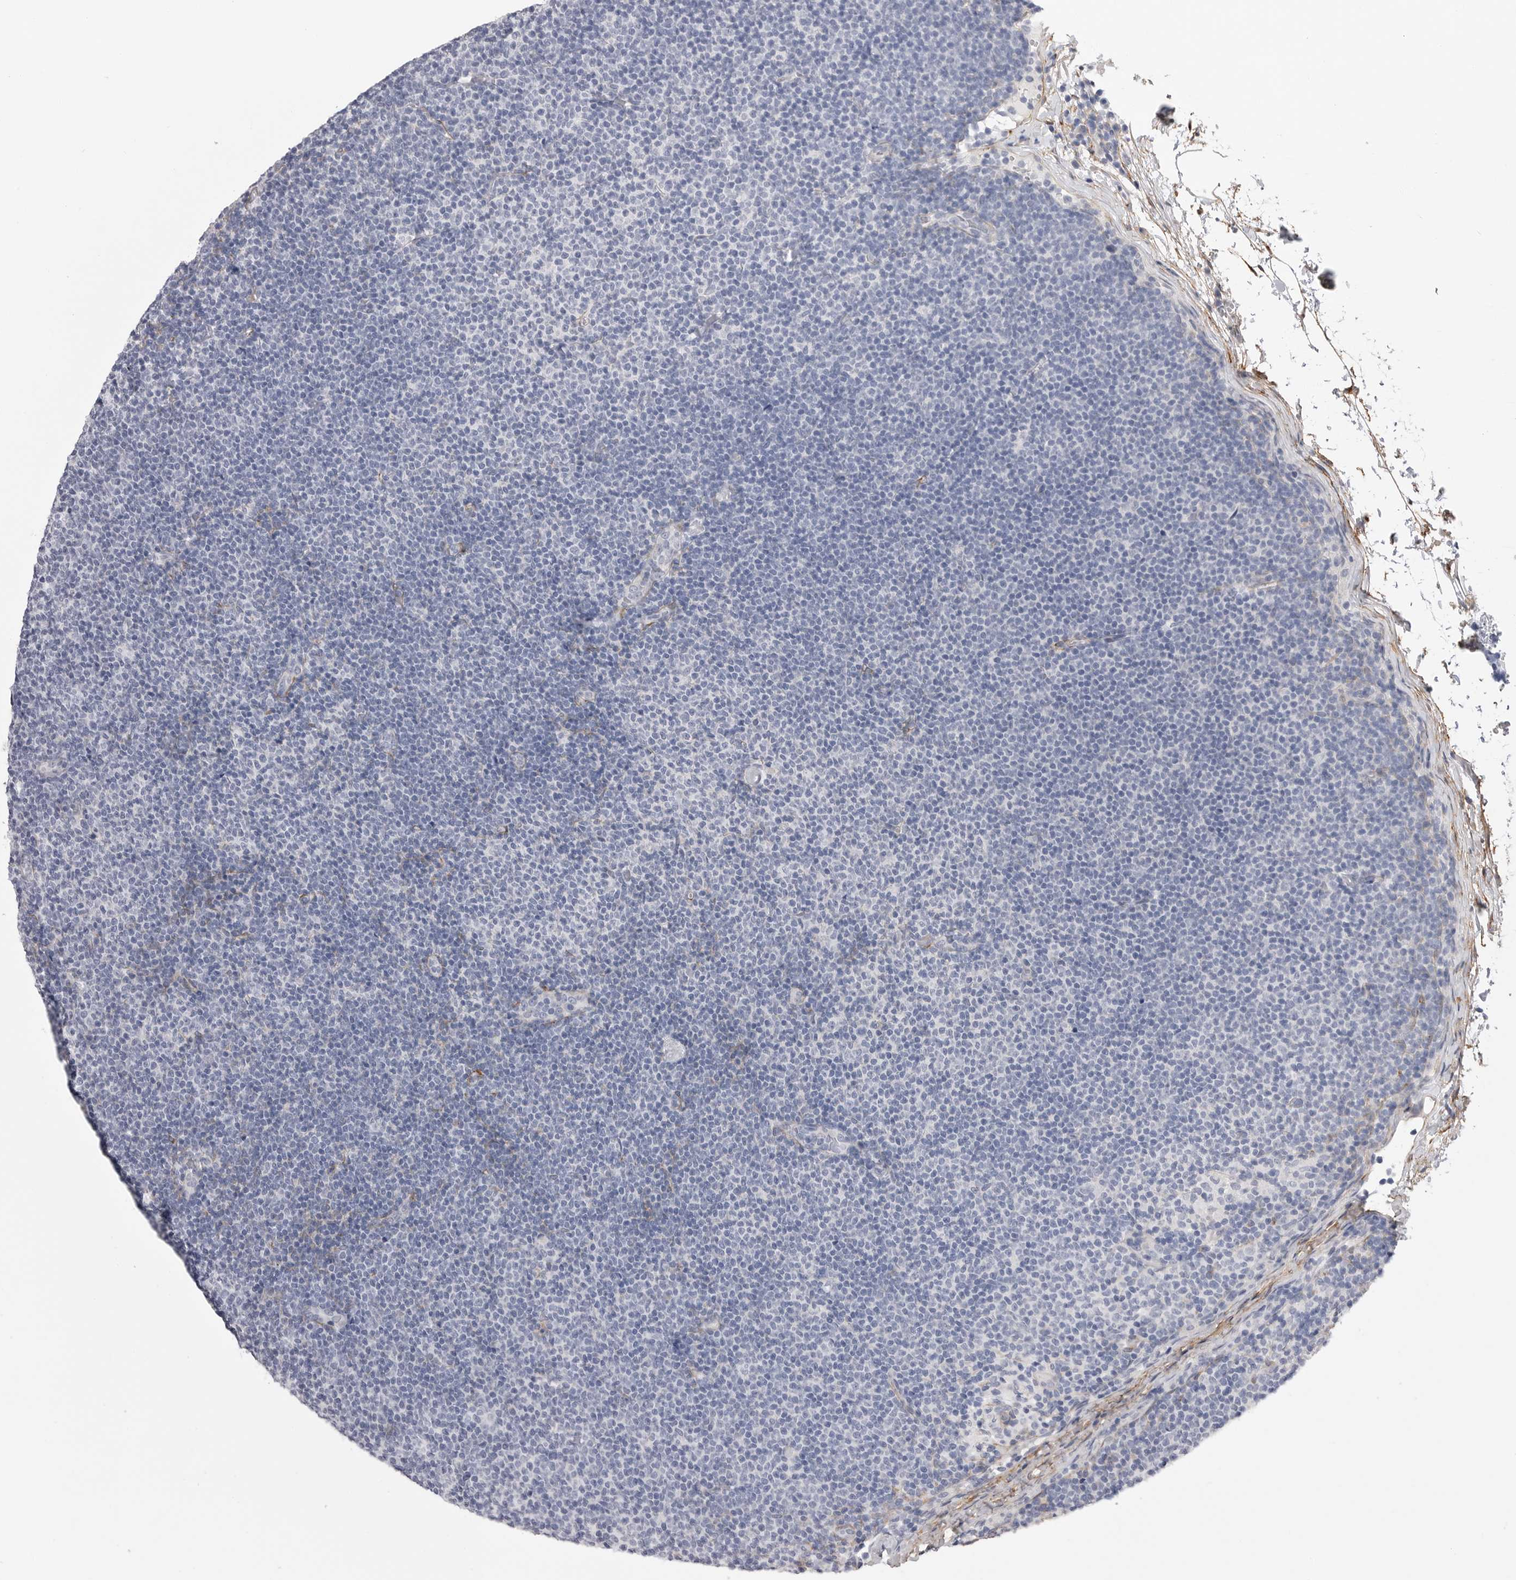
{"staining": {"intensity": "negative", "quantity": "none", "location": "none"}, "tissue": "lymphoma", "cell_type": "Tumor cells", "image_type": "cancer", "snomed": [{"axis": "morphology", "description": "Malignant lymphoma, non-Hodgkin's type, Low grade"}, {"axis": "topography", "description": "Lymph node"}], "caption": "IHC photomicrograph of neoplastic tissue: low-grade malignant lymphoma, non-Hodgkin's type stained with DAB (3,3'-diaminobenzidine) displays no significant protein expression in tumor cells.", "gene": "AKAP12", "patient": {"sex": "female", "age": 53}}